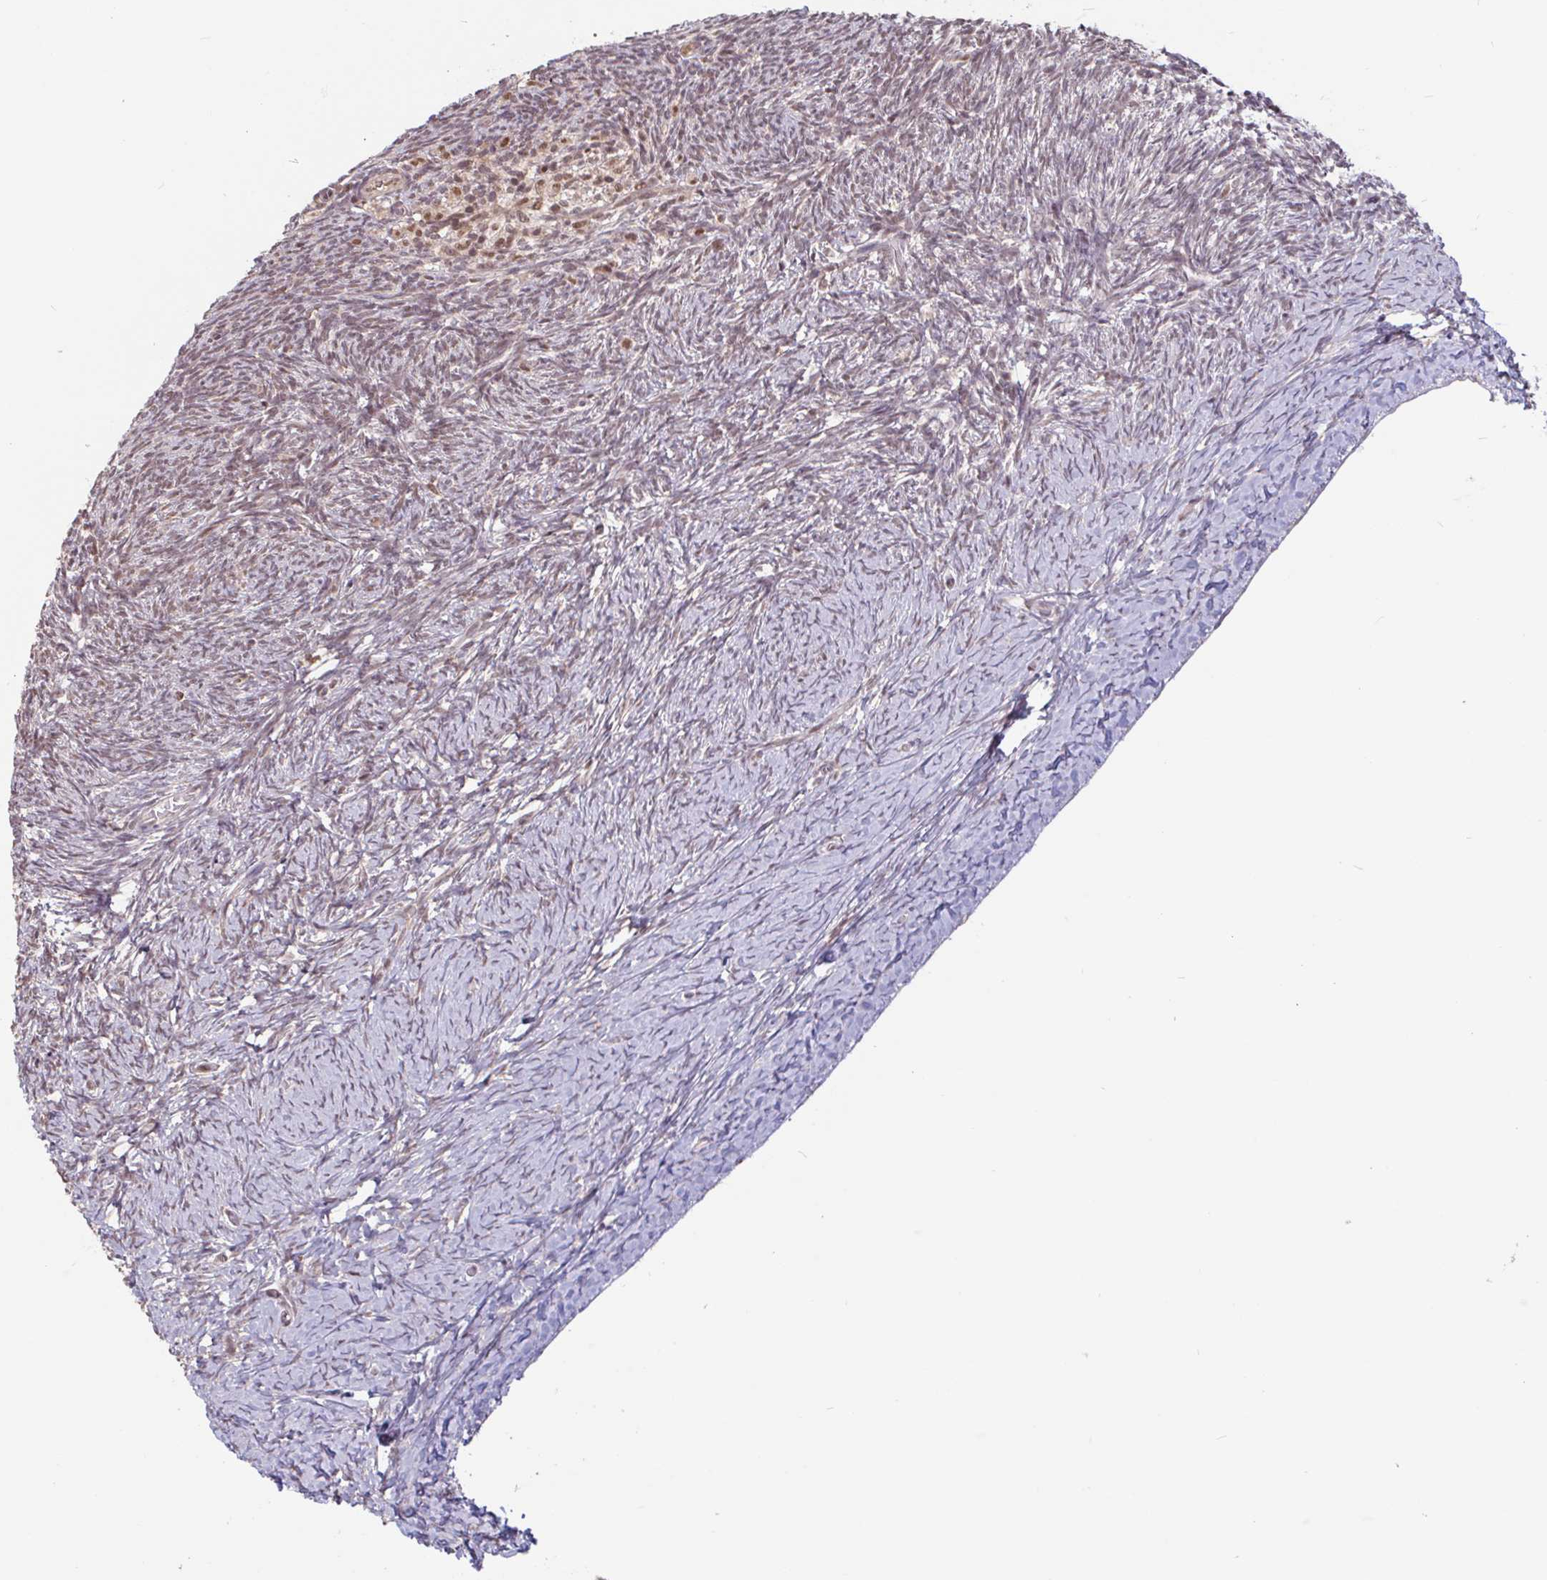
{"staining": {"intensity": "weak", "quantity": ">75%", "location": "nuclear"}, "tissue": "ovary", "cell_type": "Follicle cells", "image_type": "normal", "snomed": [{"axis": "morphology", "description": "Normal tissue, NOS"}, {"axis": "topography", "description": "Ovary"}], "caption": "A brown stain labels weak nuclear expression of a protein in follicle cells of unremarkable human ovary.", "gene": "DR1", "patient": {"sex": "female", "age": 39}}